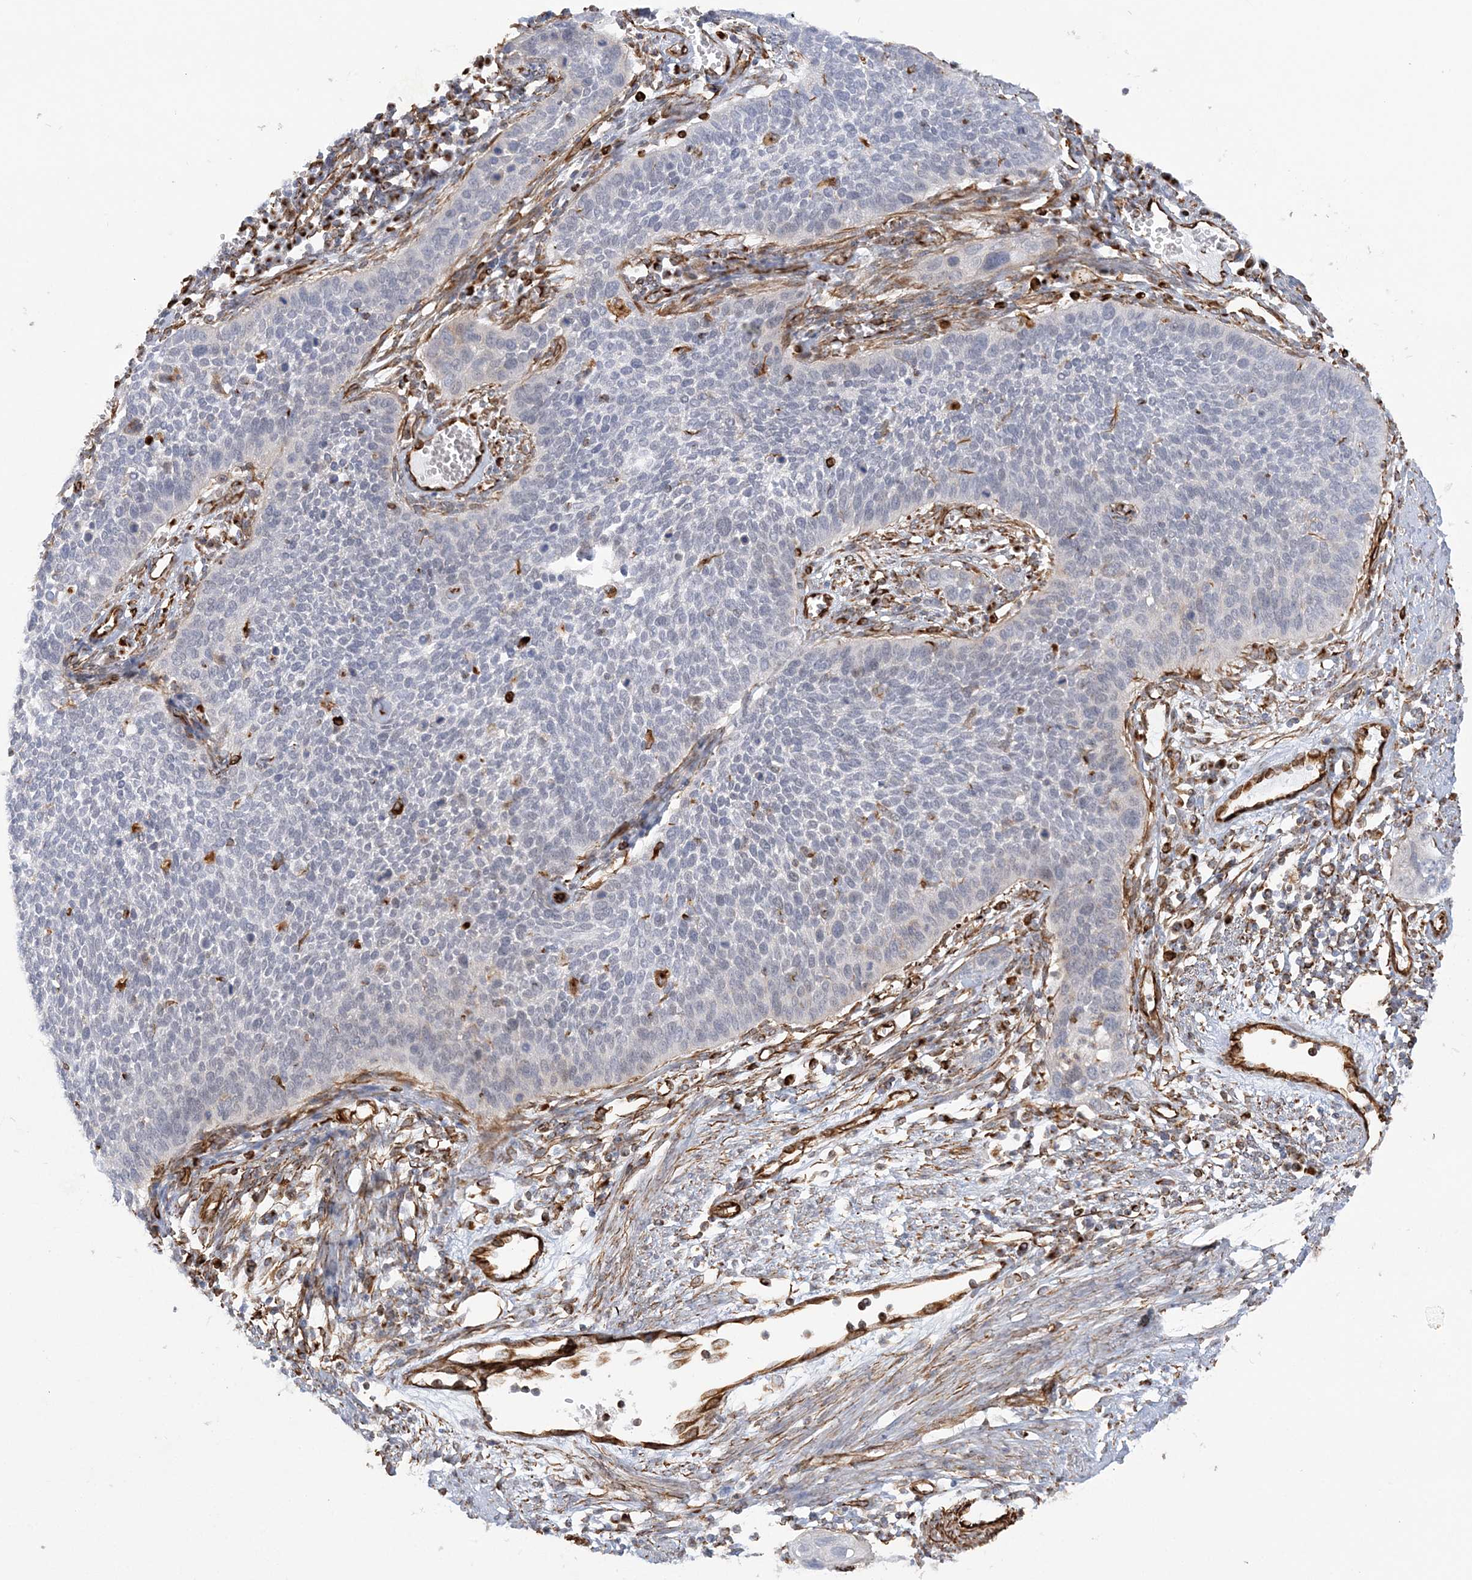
{"staining": {"intensity": "negative", "quantity": "none", "location": "none"}, "tissue": "cervical cancer", "cell_type": "Tumor cells", "image_type": "cancer", "snomed": [{"axis": "morphology", "description": "Squamous cell carcinoma, NOS"}, {"axis": "topography", "description": "Cervix"}], "caption": "IHC of human cervical cancer reveals no expression in tumor cells.", "gene": "SCLT1", "patient": {"sex": "female", "age": 34}}